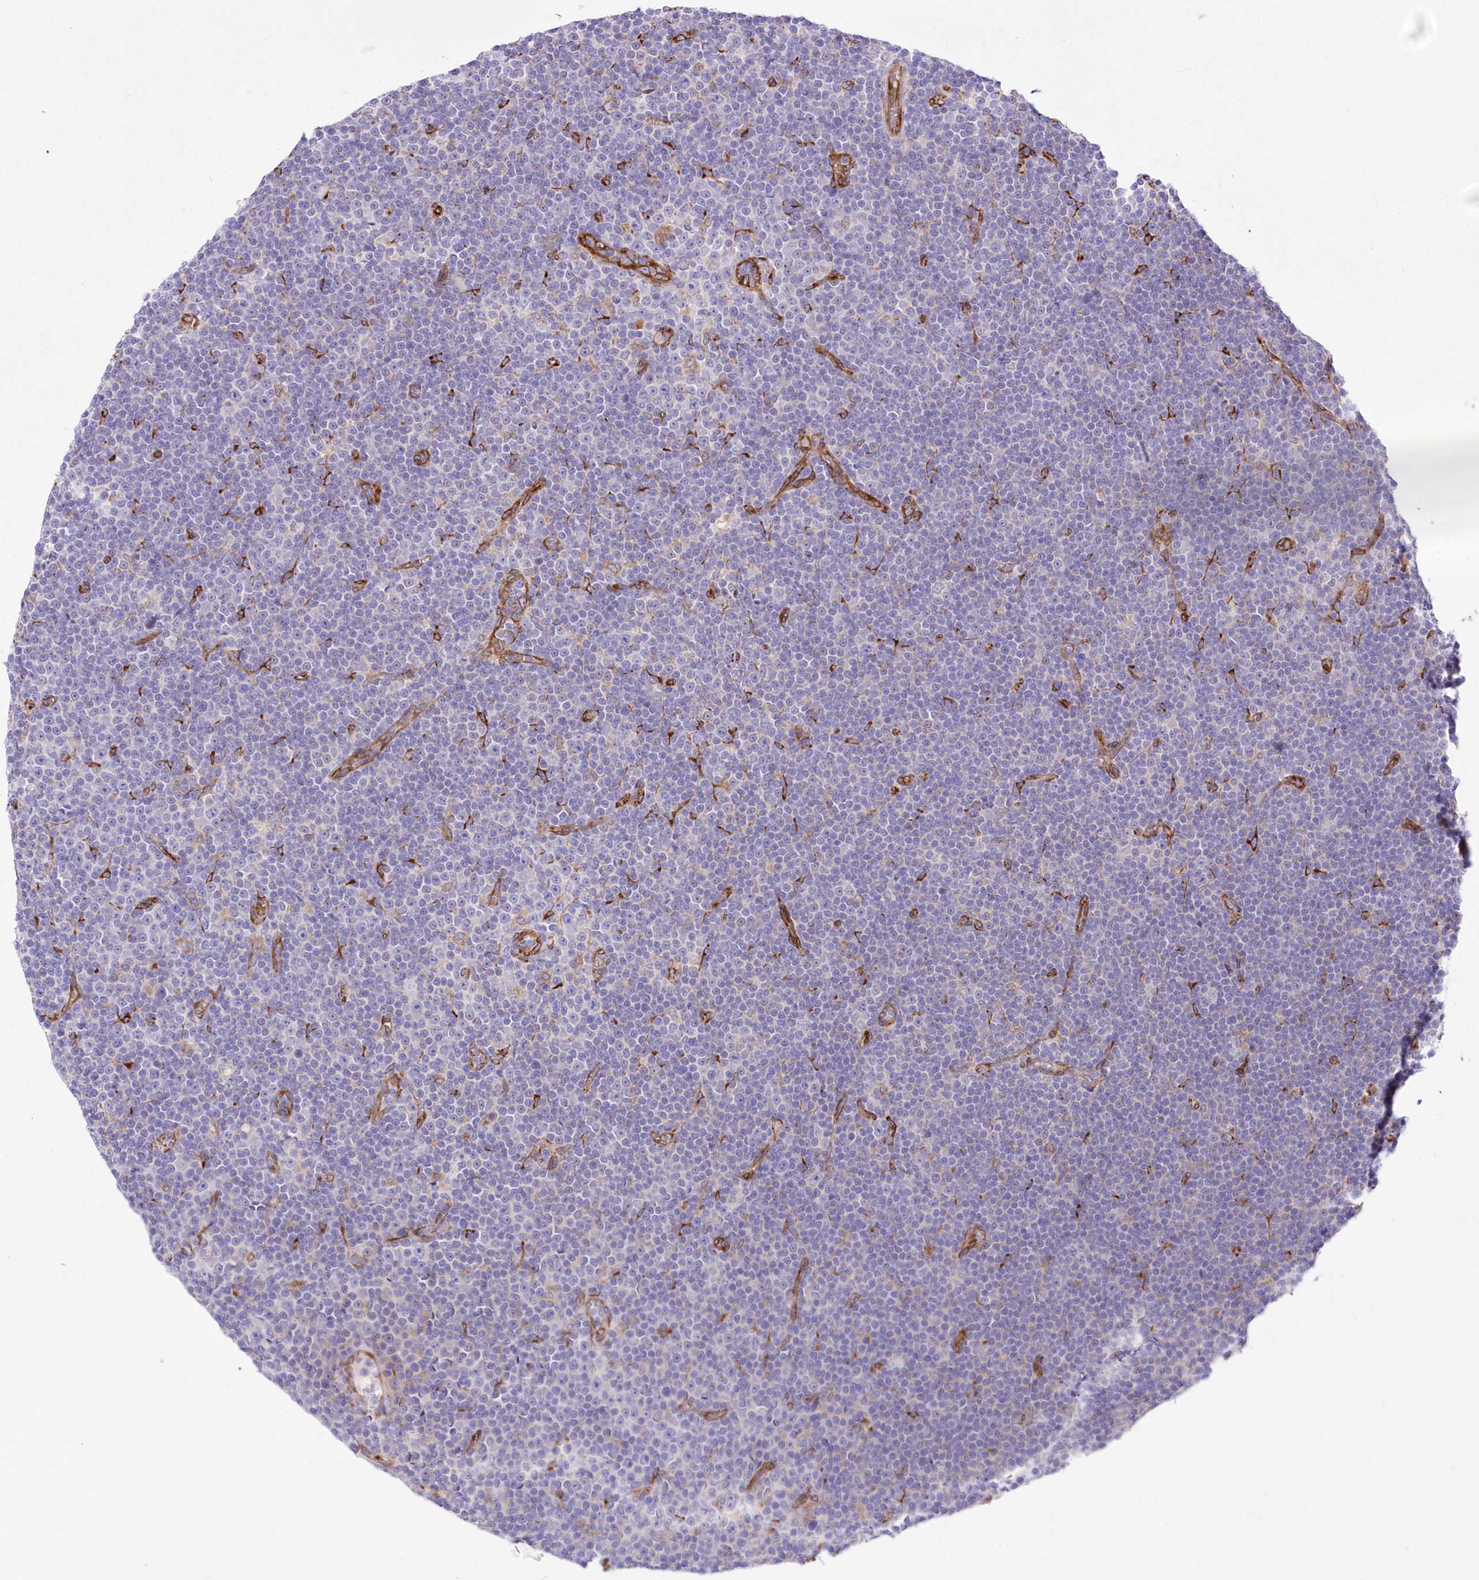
{"staining": {"intensity": "negative", "quantity": "none", "location": "none"}, "tissue": "lymphoma", "cell_type": "Tumor cells", "image_type": "cancer", "snomed": [{"axis": "morphology", "description": "Malignant lymphoma, non-Hodgkin's type, Low grade"}, {"axis": "topography", "description": "Lymph node"}], "caption": "Immunohistochemistry (IHC) of human lymphoma shows no positivity in tumor cells.", "gene": "YTHDC2", "patient": {"sex": "female", "age": 67}}